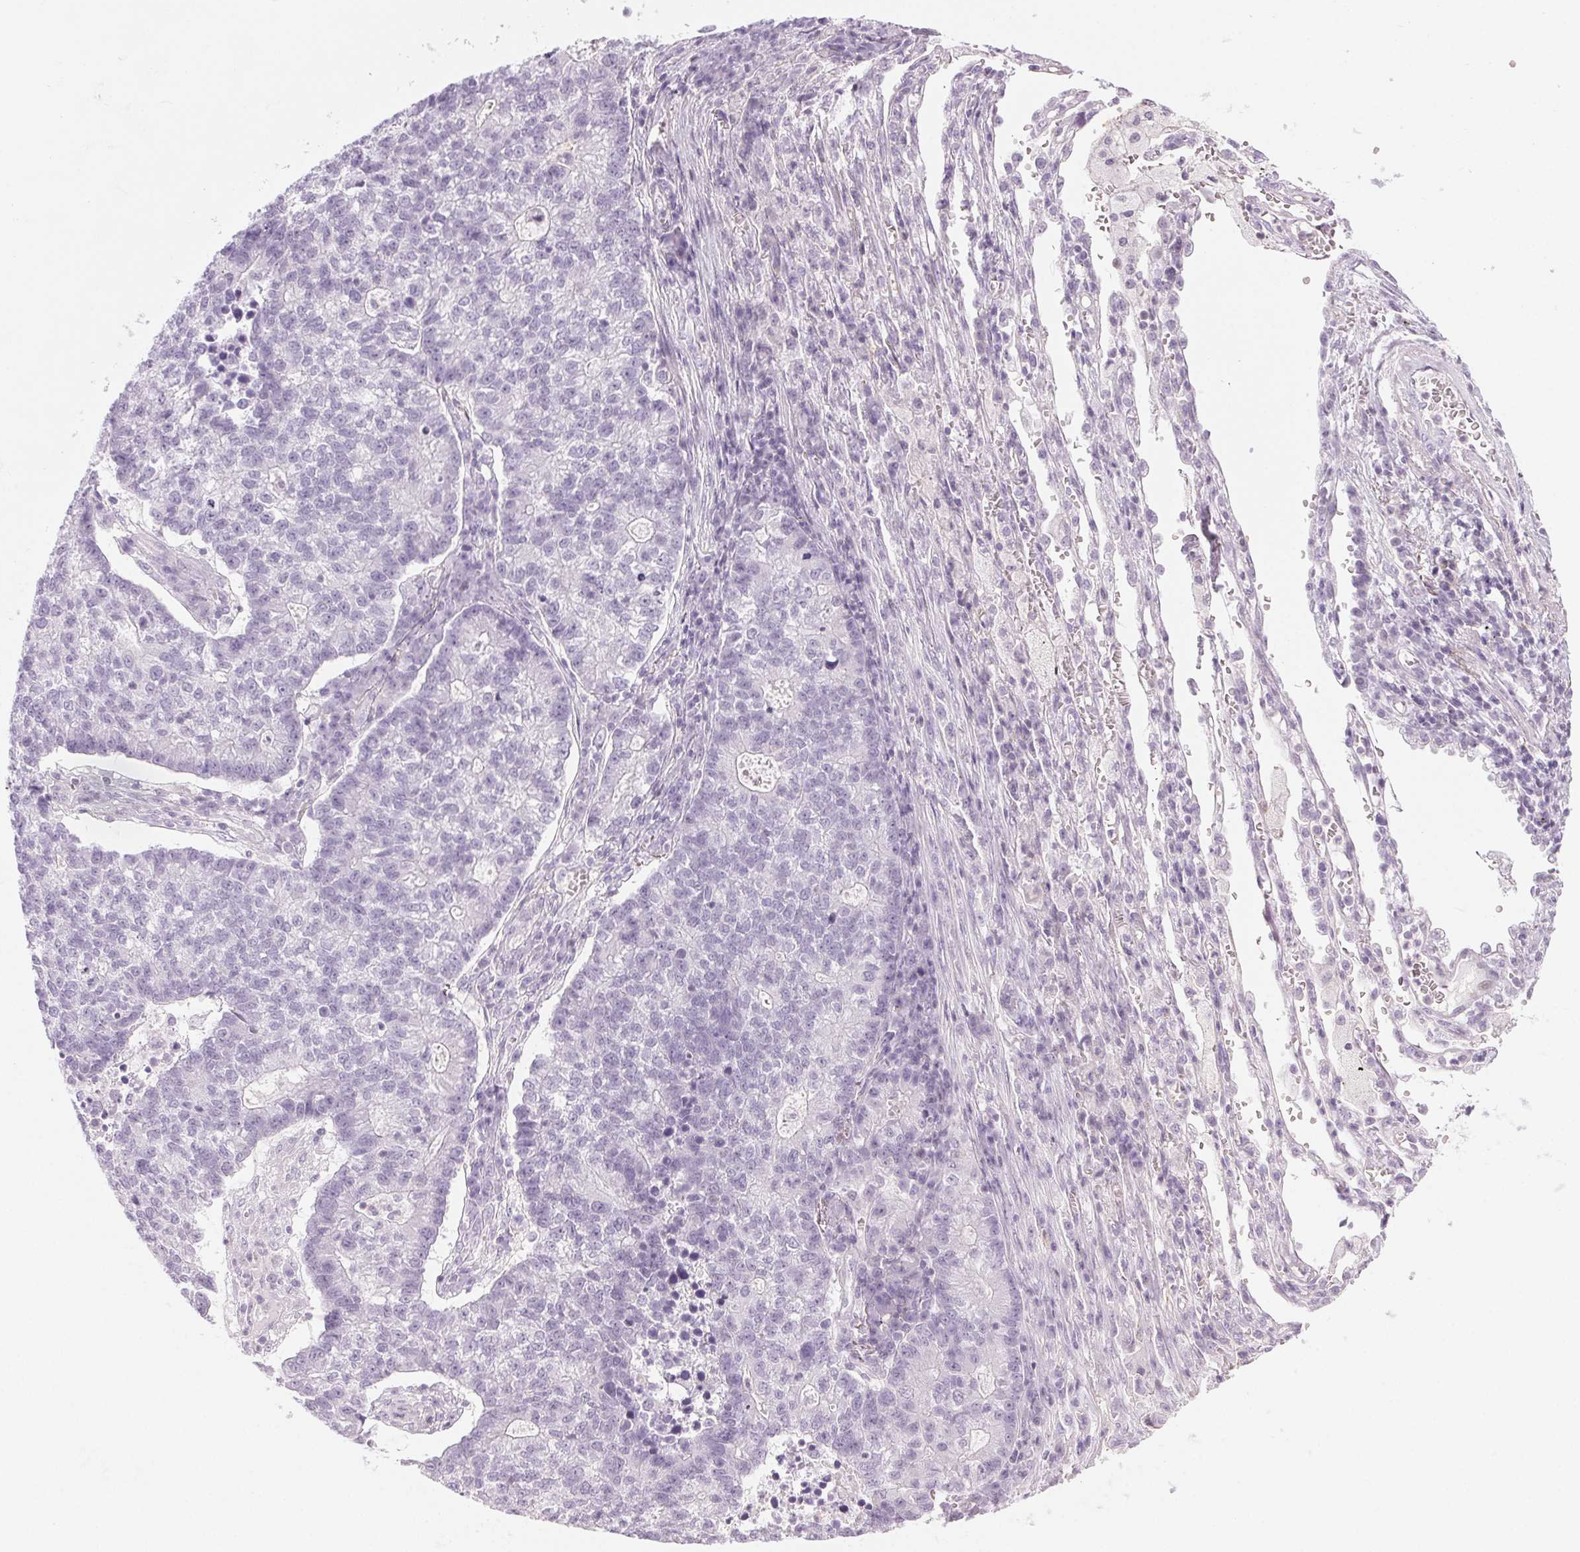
{"staining": {"intensity": "negative", "quantity": "none", "location": "none"}, "tissue": "lung cancer", "cell_type": "Tumor cells", "image_type": "cancer", "snomed": [{"axis": "morphology", "description": "Adenocarcinoma, NOS"}, {"axis": "topography", "description": "Lung"}], "caption": "Human lung adenocarcinoma stained for a protein using immunohistochemistry demonstrates no positivity in tumor cells.", "gene": "SLC6A19", "patient": {"sex": "male", "age": 57}}